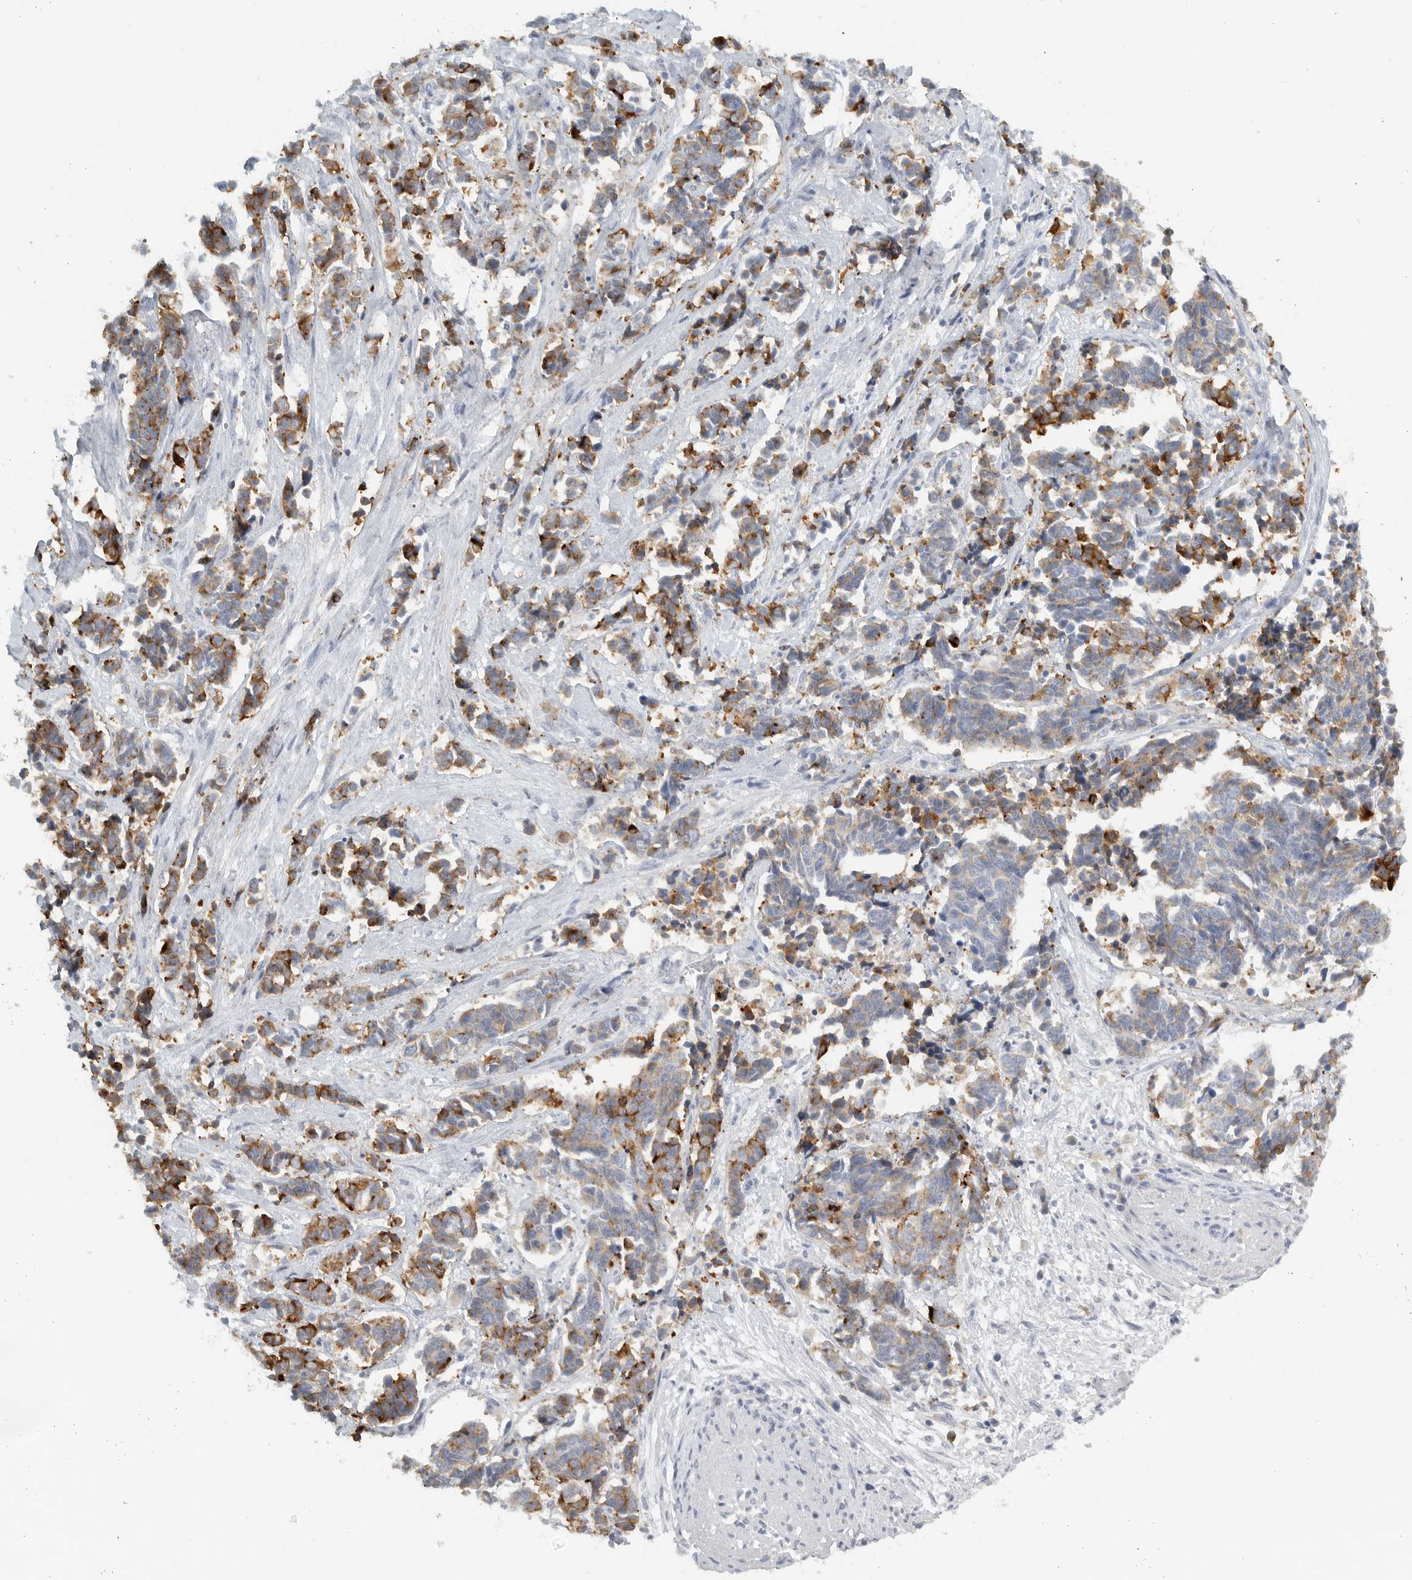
{"staining": {"intensity": "strong", "quantity": "25%-75%", "location": "cytoplasmic/membranous"}, "tissue": "cervical cancer", "cell_type": "Tumor cells", "image_type": "cancer", "snomed": [{"axis": "morphology", "description": "Normal tissue, NOS"}, {"axis": "morphology", "description": "Squamous cell carcinoma, NOS"}, {"axis": "topography", "description": "Cervix"}], "caption": "Immunohistochemical staining of squamous cell carcinoma (cervical) shows strong cytoplasmic/membranous protein expression in approximately 25%-75% of tumor cells.", "gene": "PAM", "patient": {"sex": "female", "age": 35}}